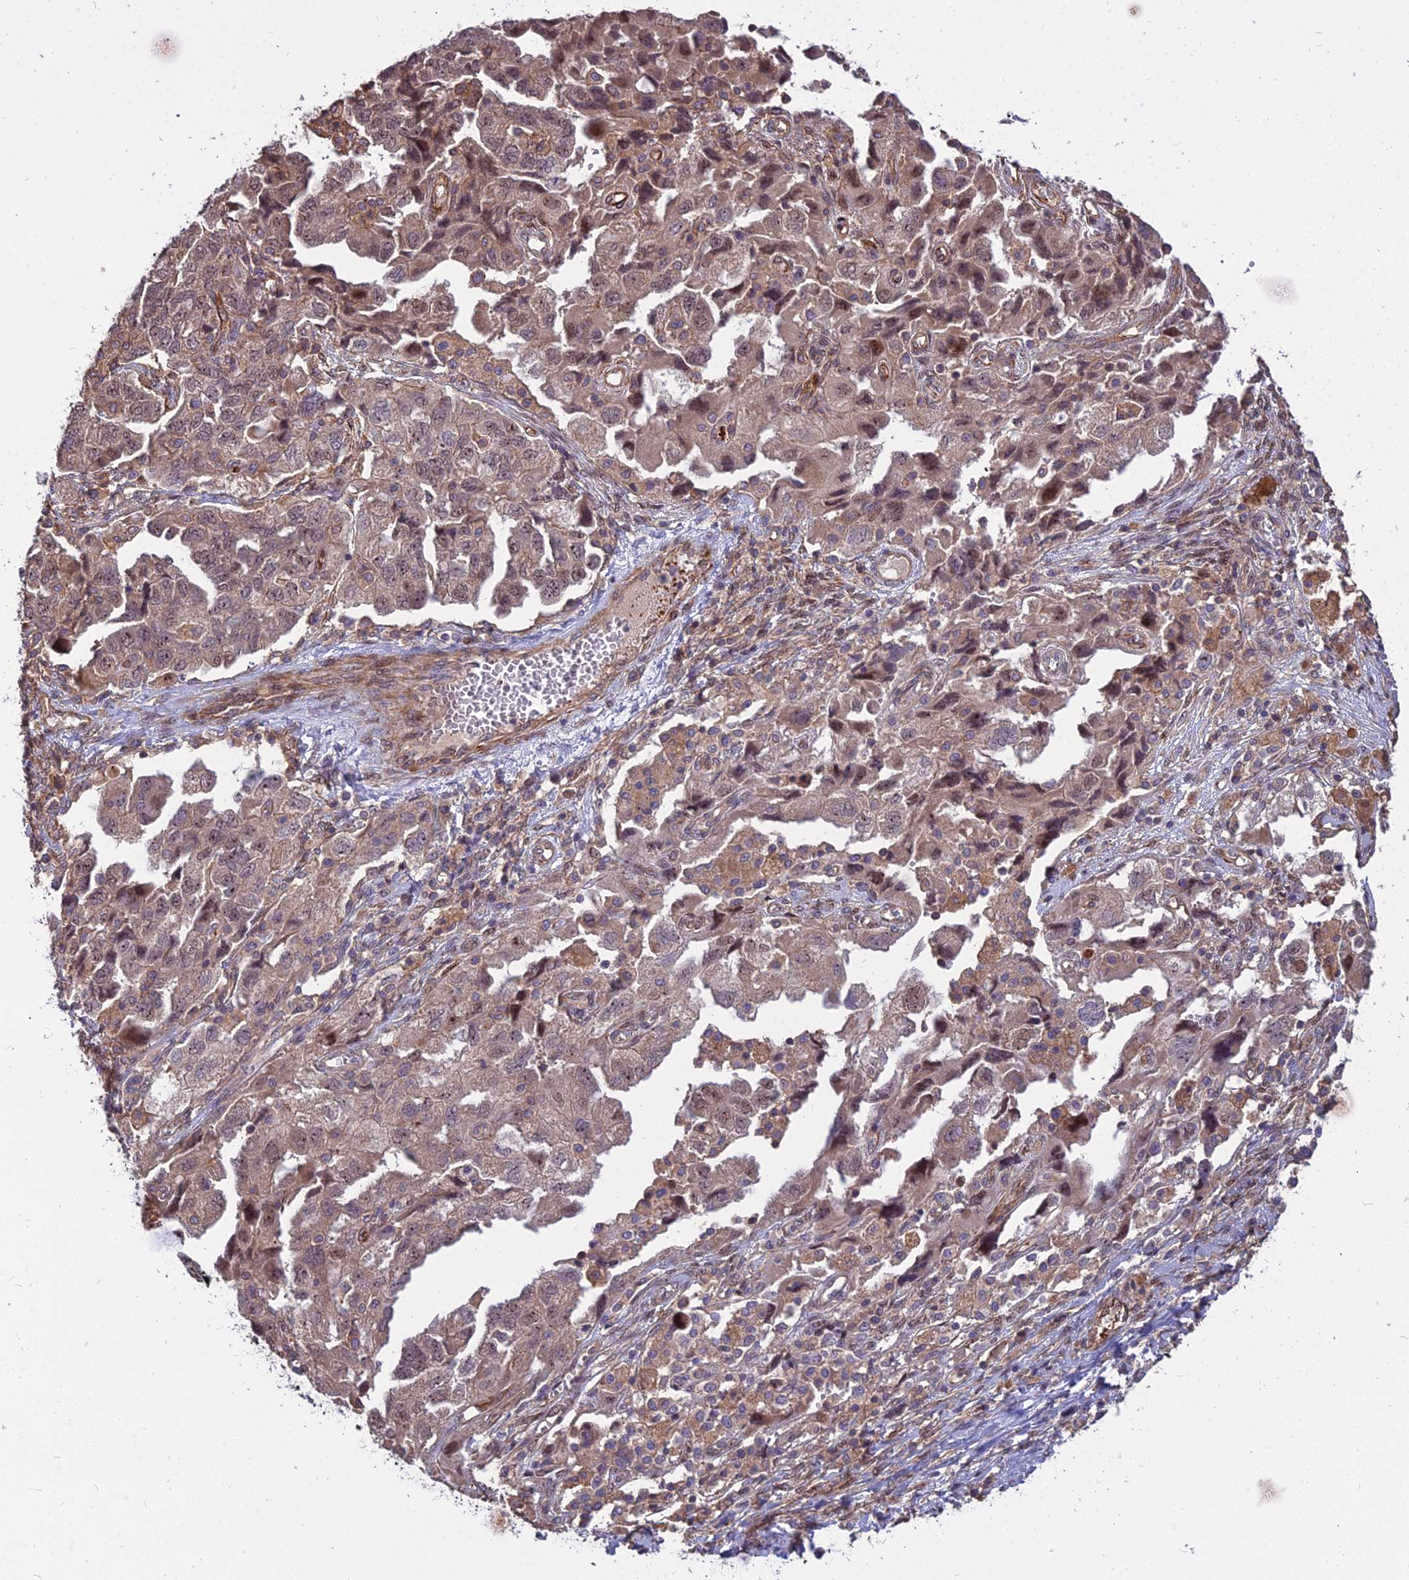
{"staining": {"intensity": "weak", "quantity": "25%-75%", "location": "cytoplasmic/membranous,nuclear"}, "tissue": "ovarian cancer", "cell_type": "Tumor cells", "image_type": "cancer", "snomed": [{"axis": "morphology", "description": "Carcinoma, NOS"}, {"axis": "morphology", "description": "Cystadenocarcinoma, serous, NOS"}, {"axis": "topography", "description": "Ovary"}], "caption": "IHC micrograph of human ovarian cancer stained for a protein (brown), which reveals low levels of weak cytoplasmic/membranous and nuclear expression in about 25%-75% of tumor cells.", "gene": "TCEA3", "patient": {"sex": "female", "age": 69}}